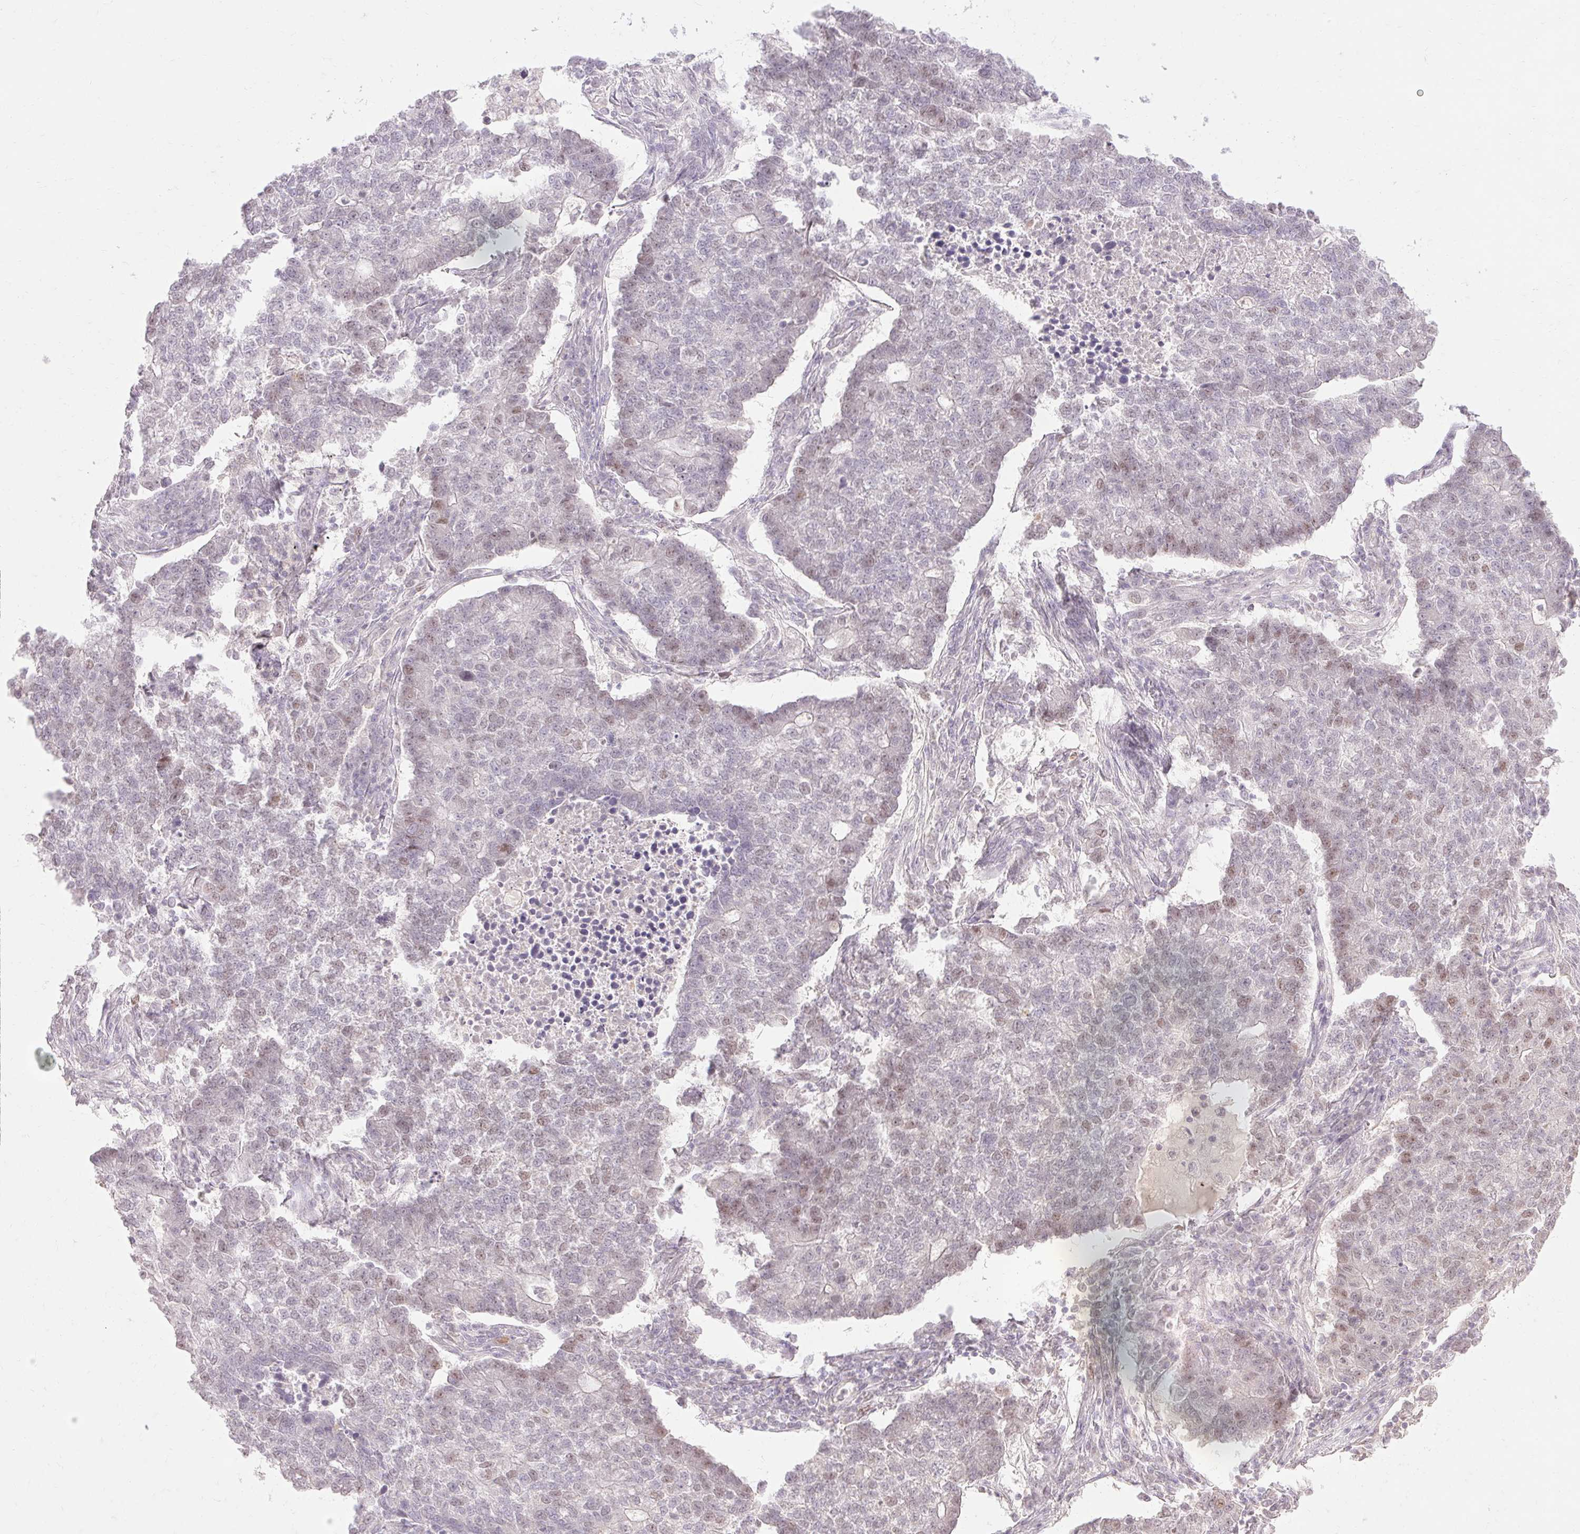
{"staining": {"intensity": "weak", "quantity": "<25%", "location": "nuclear"}, "tissue": "lung cancer", "cell_type": "Tumor cells", "image_type": "cancer", "snomed": [{"axis": "morphology", "description": "Adenocarcinoma, NOS"}, {"axis": "topography", "description": "Lung"}], "caption": "A high-resolution photomicrograph shows immunohistochemistry (IHC) staining of lung adenocarcinoma, which shows no significant positivity in tumor cells.", "gene": "SKP2", "patient": {"sex": "male", "age": 57}}